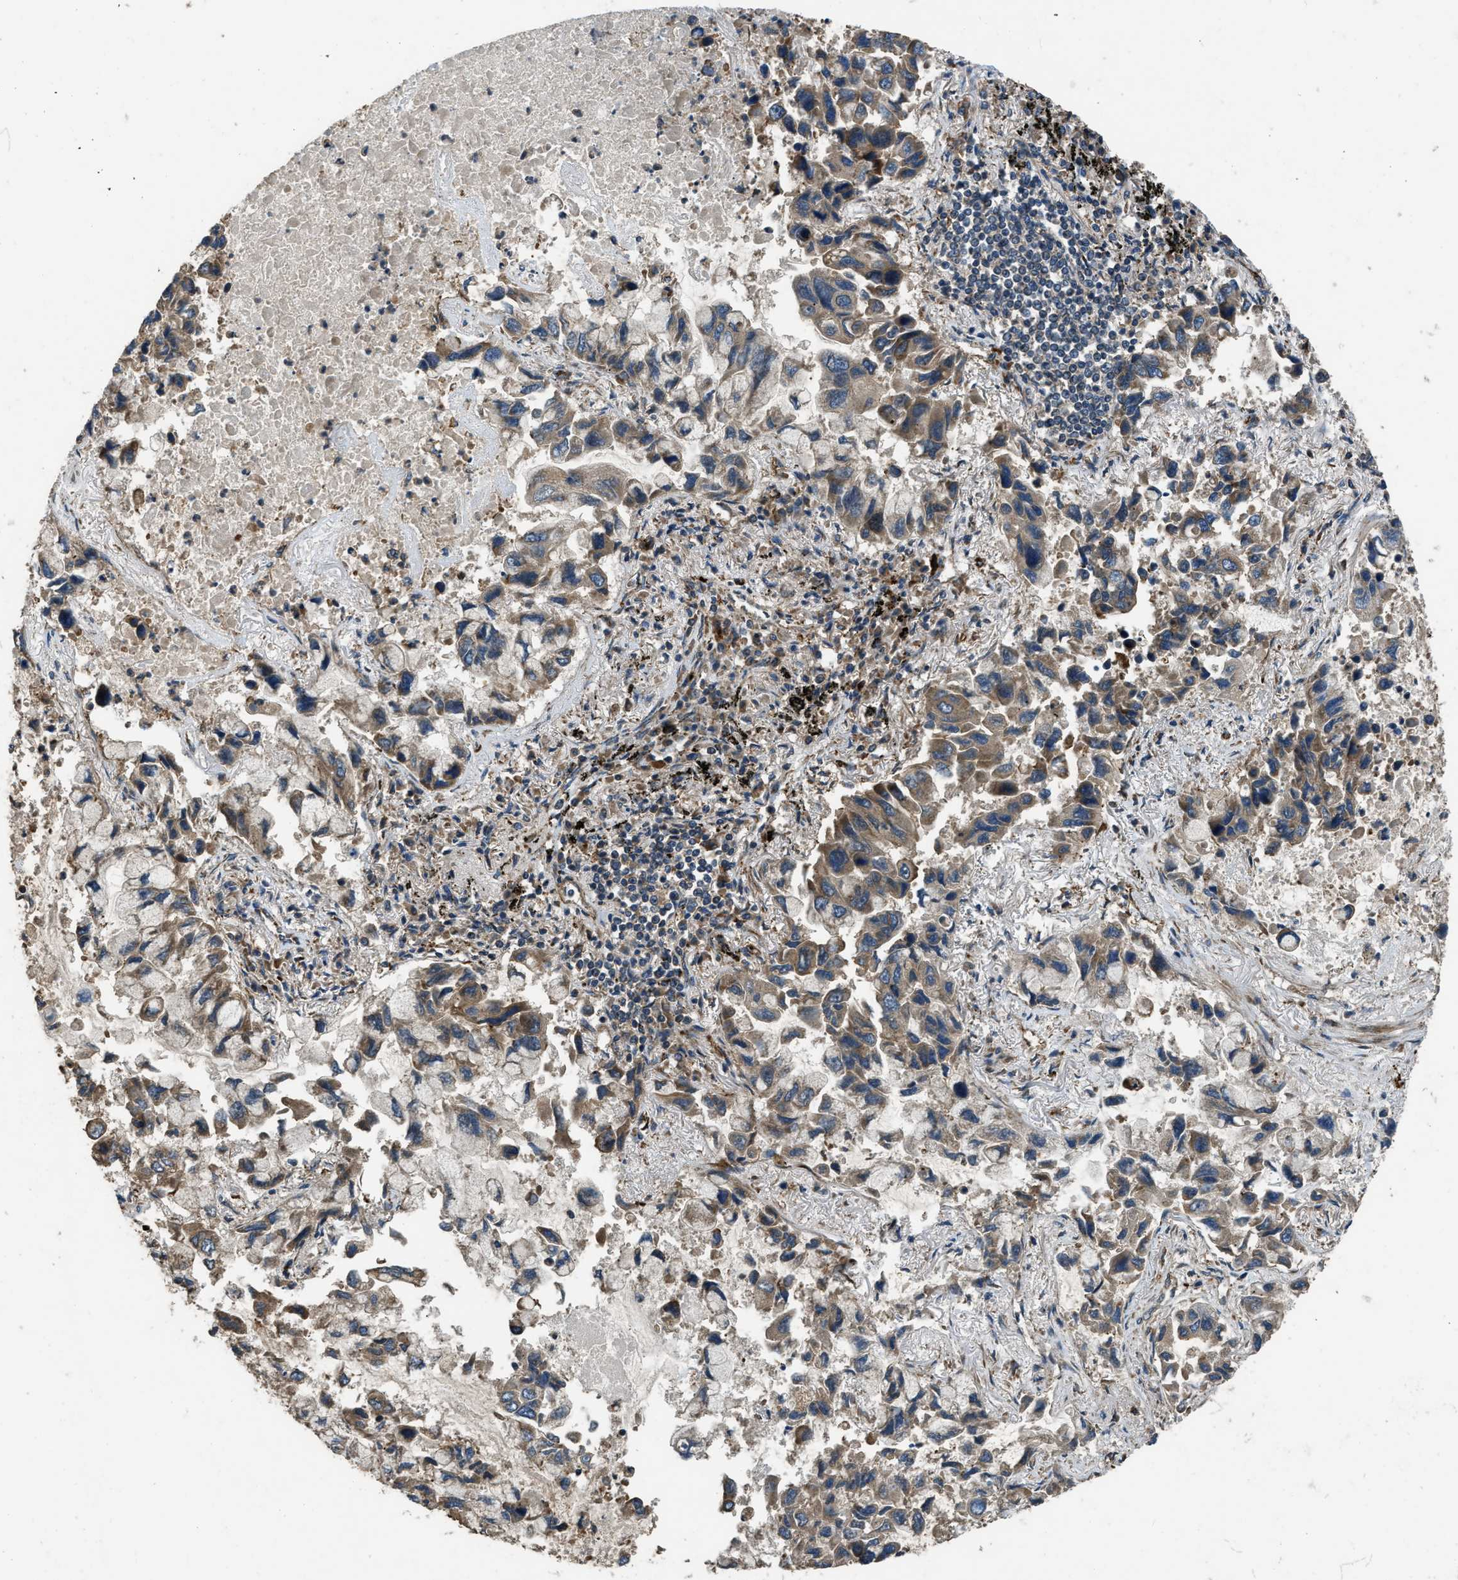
{"staining": {"intensity": "weak", "quantity": ">75%", "location": "cytoplasmic/membranous"}, "tissue": "lung cancer", "cell_type": "Tumor cells", "image_type": "cancer", "snomed": [{"axis": "morphology", "description": "Adenocarcinoma, NOS"}, {"axis": "topography", "description": "Lung"}], "caption": "Adenocarcinoma (lung) stained with IHC reveals weak cytoplasmic/membranous expression in about >75% of tumor cells.", "gene": "GGH", "patient": {"sex": "male", "age": 64}}